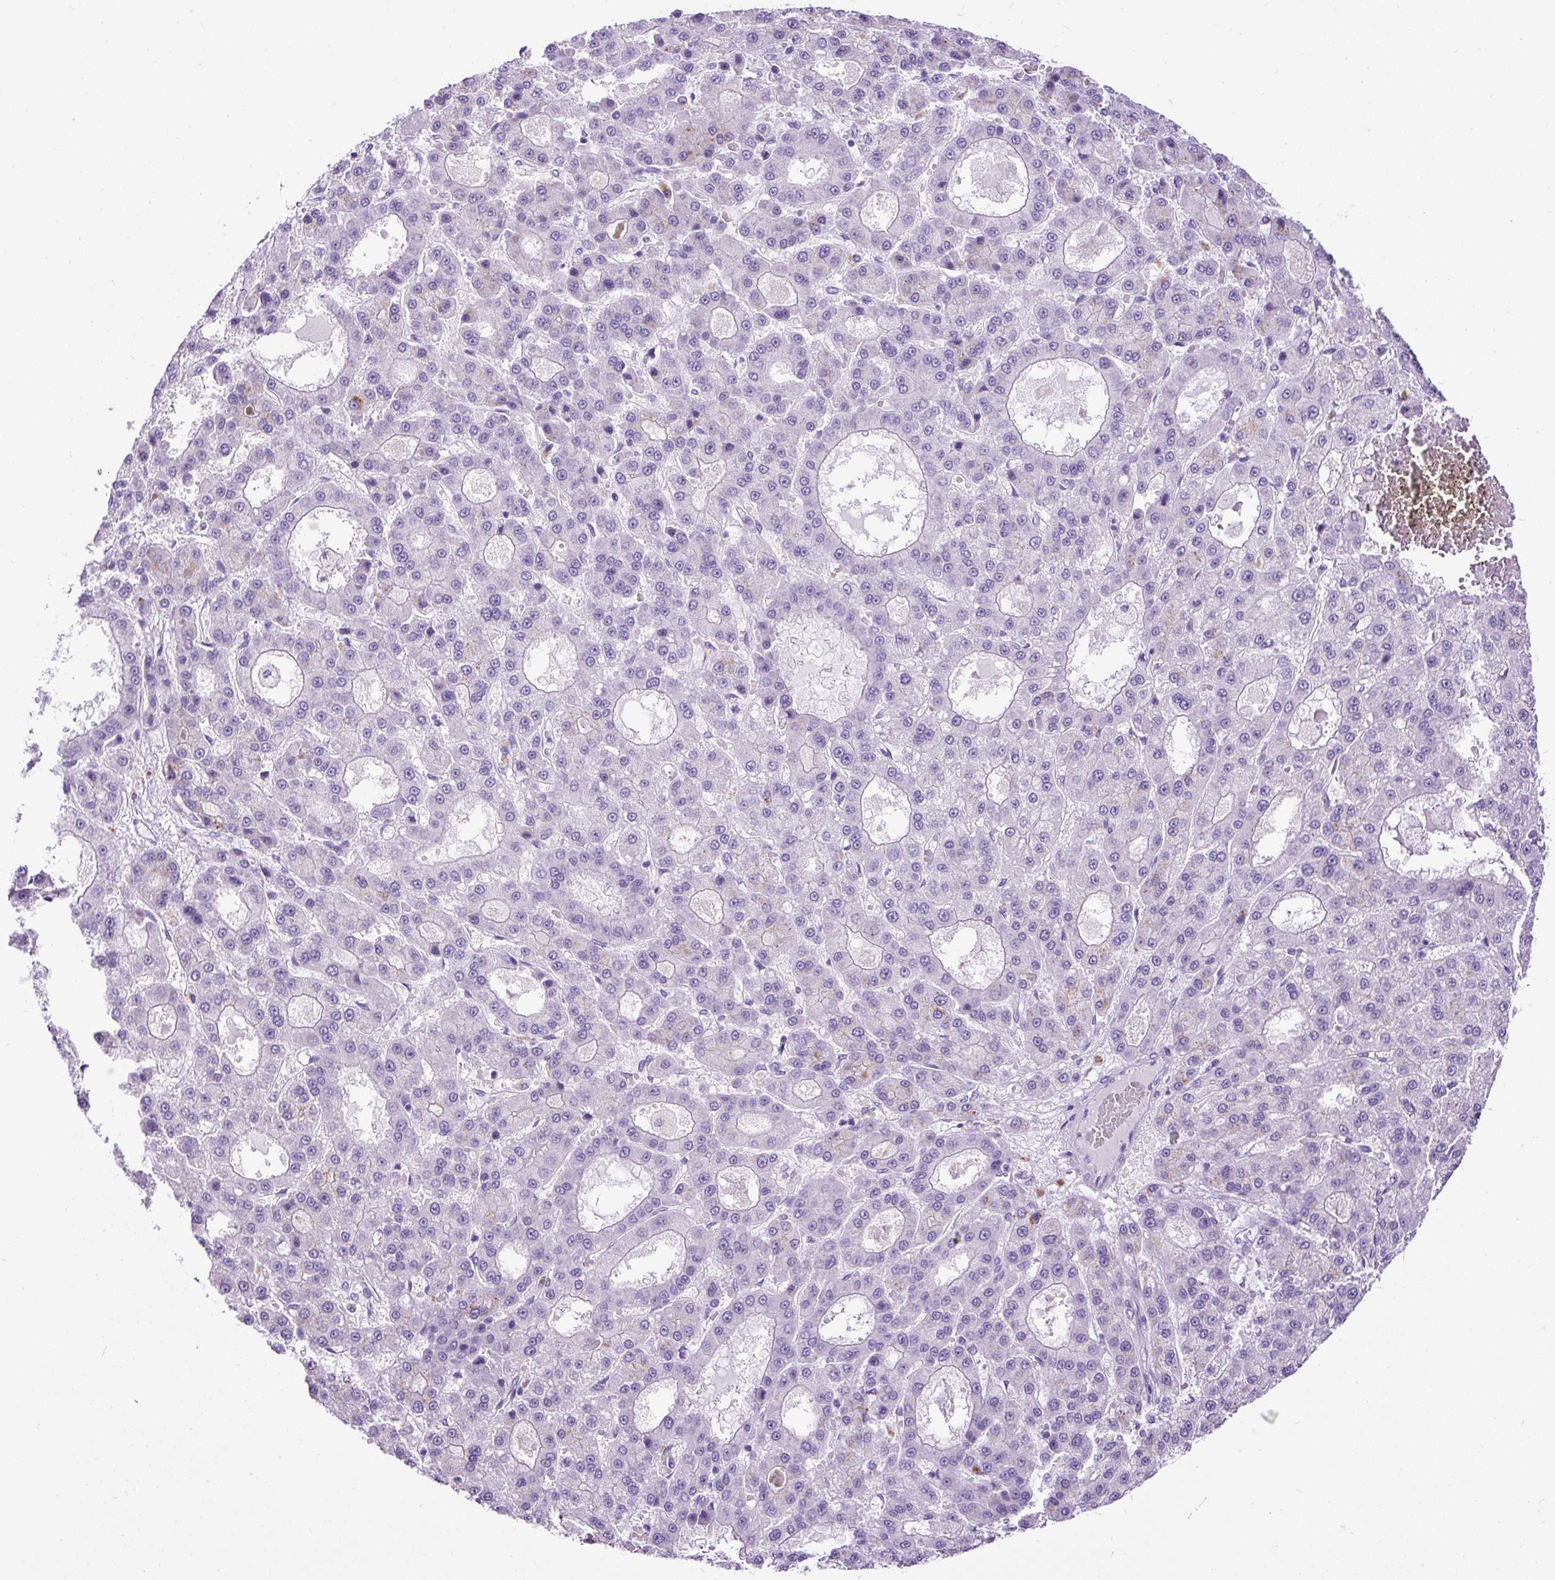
{"staining": {"intensity": "negative", "quantity": "none", "location": "none"}, "tissue": "liver cancer", "cell_type": "Tumor cells", "image_type": "cancer", "snomed": [{"axis": "morphology", "description": "Carcinoma, Hepatocellular, NOS"}, {"axis": "topography", "description": "Liver"}], "caption": "IHC histopathology image of neoplastic tissue: human liver cancer (hepatocellular carcinoma) stained with DAB reveals no significant protein staining in tumor cells. (Brightfield microscopy of DAB (3,3'-diaminobenzidine) immunohistochemistry (IHC) at high magnification).", "gene": "PDIA2", "patient": {"sex": "male", "age": 70}}